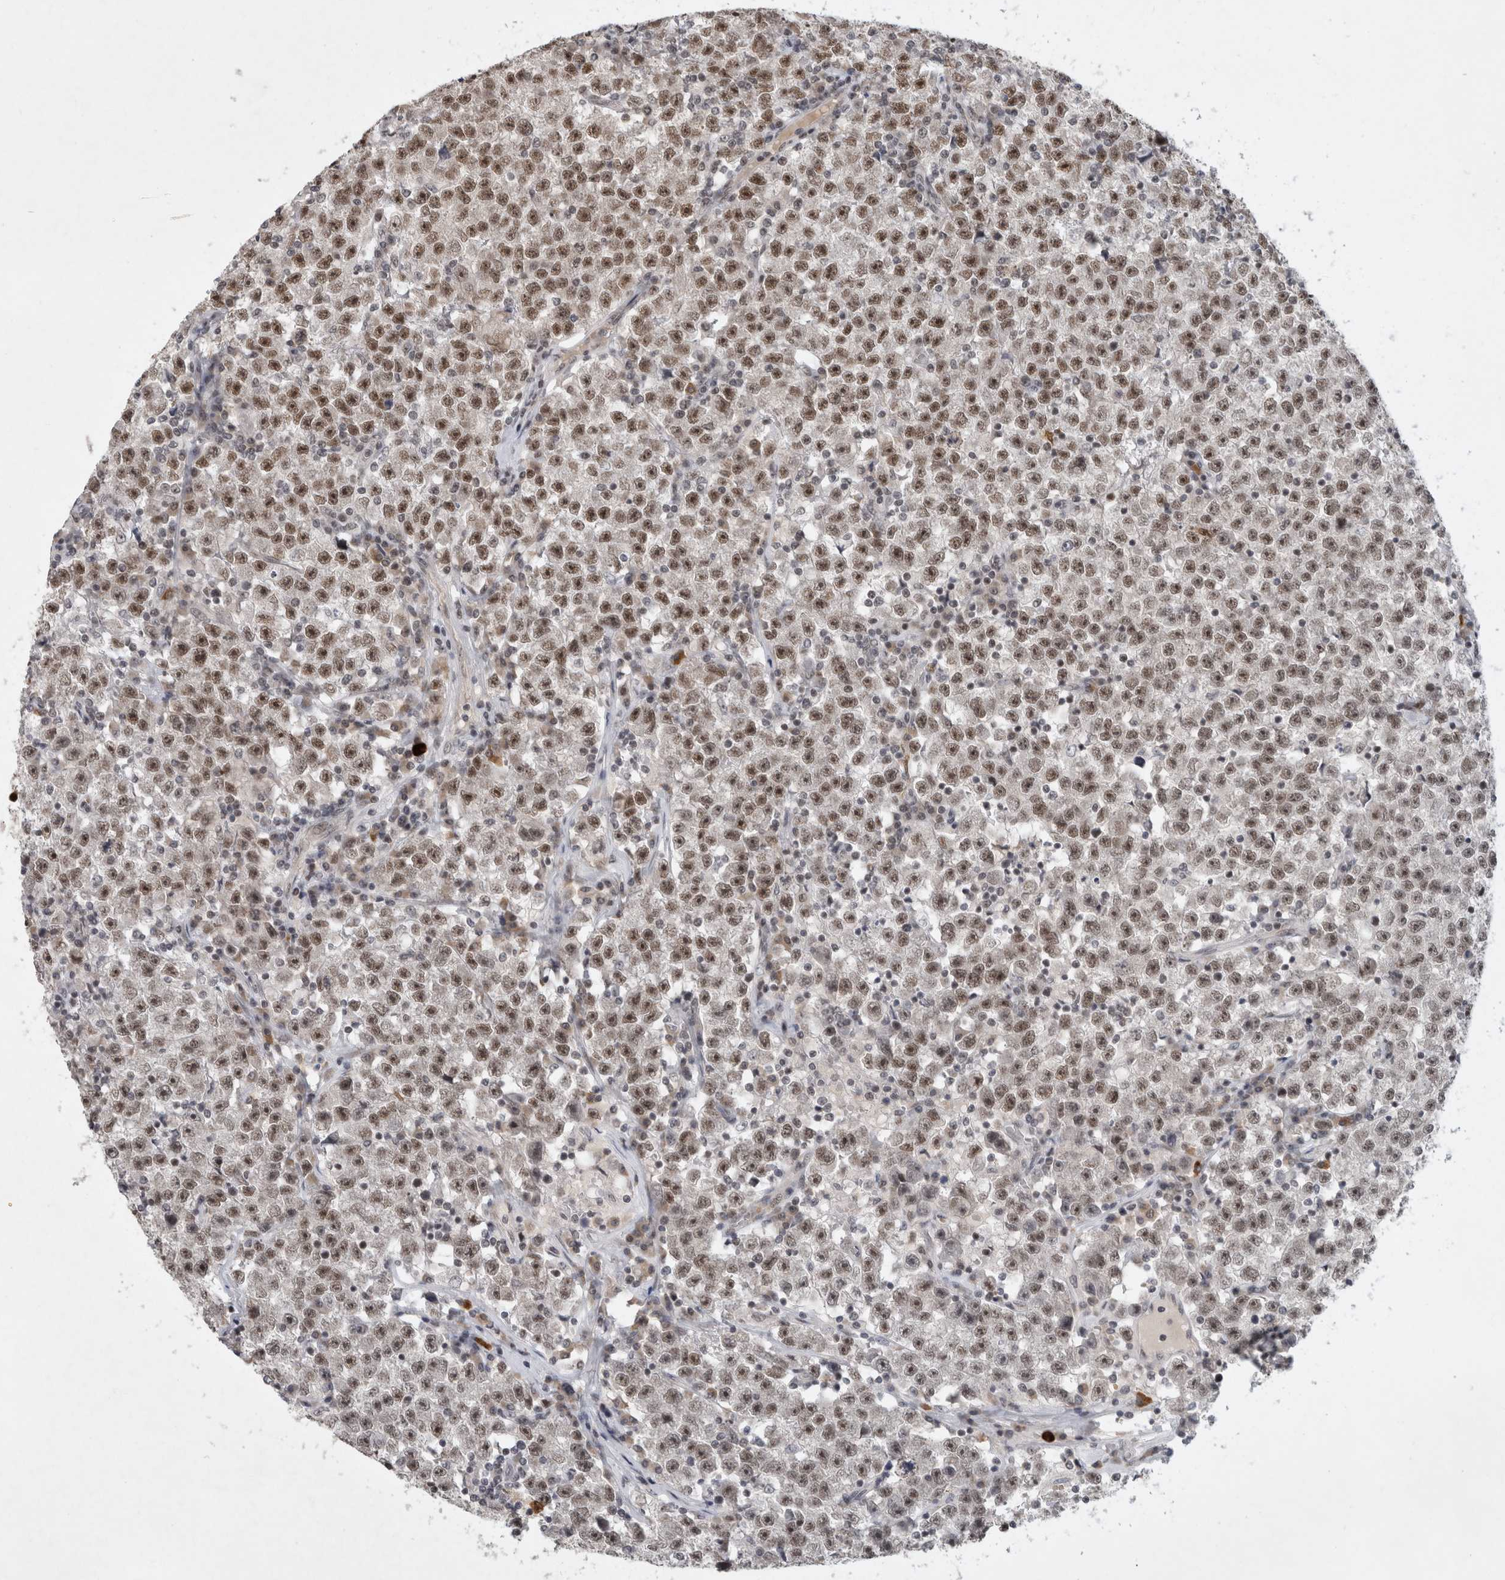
{"staining": {"intensity": "weak", "quantity": ">75%", "location": "nuclear"}, "tissue": "testis cancer", "cell_type": "Tumor cells", "image_type": "cancer", "snomed": [{"axis": "morphology", "description": "Seminoma, NOS"}, {"axis": "topography", "description": "Testis"}], "caption": "A micrograph of human seminoma (testis) stained for a protein reveals weak nuclear brown staining in tumor cells.", "gene": "HESX1", "patient": {"sex": "male", "age": 22}}